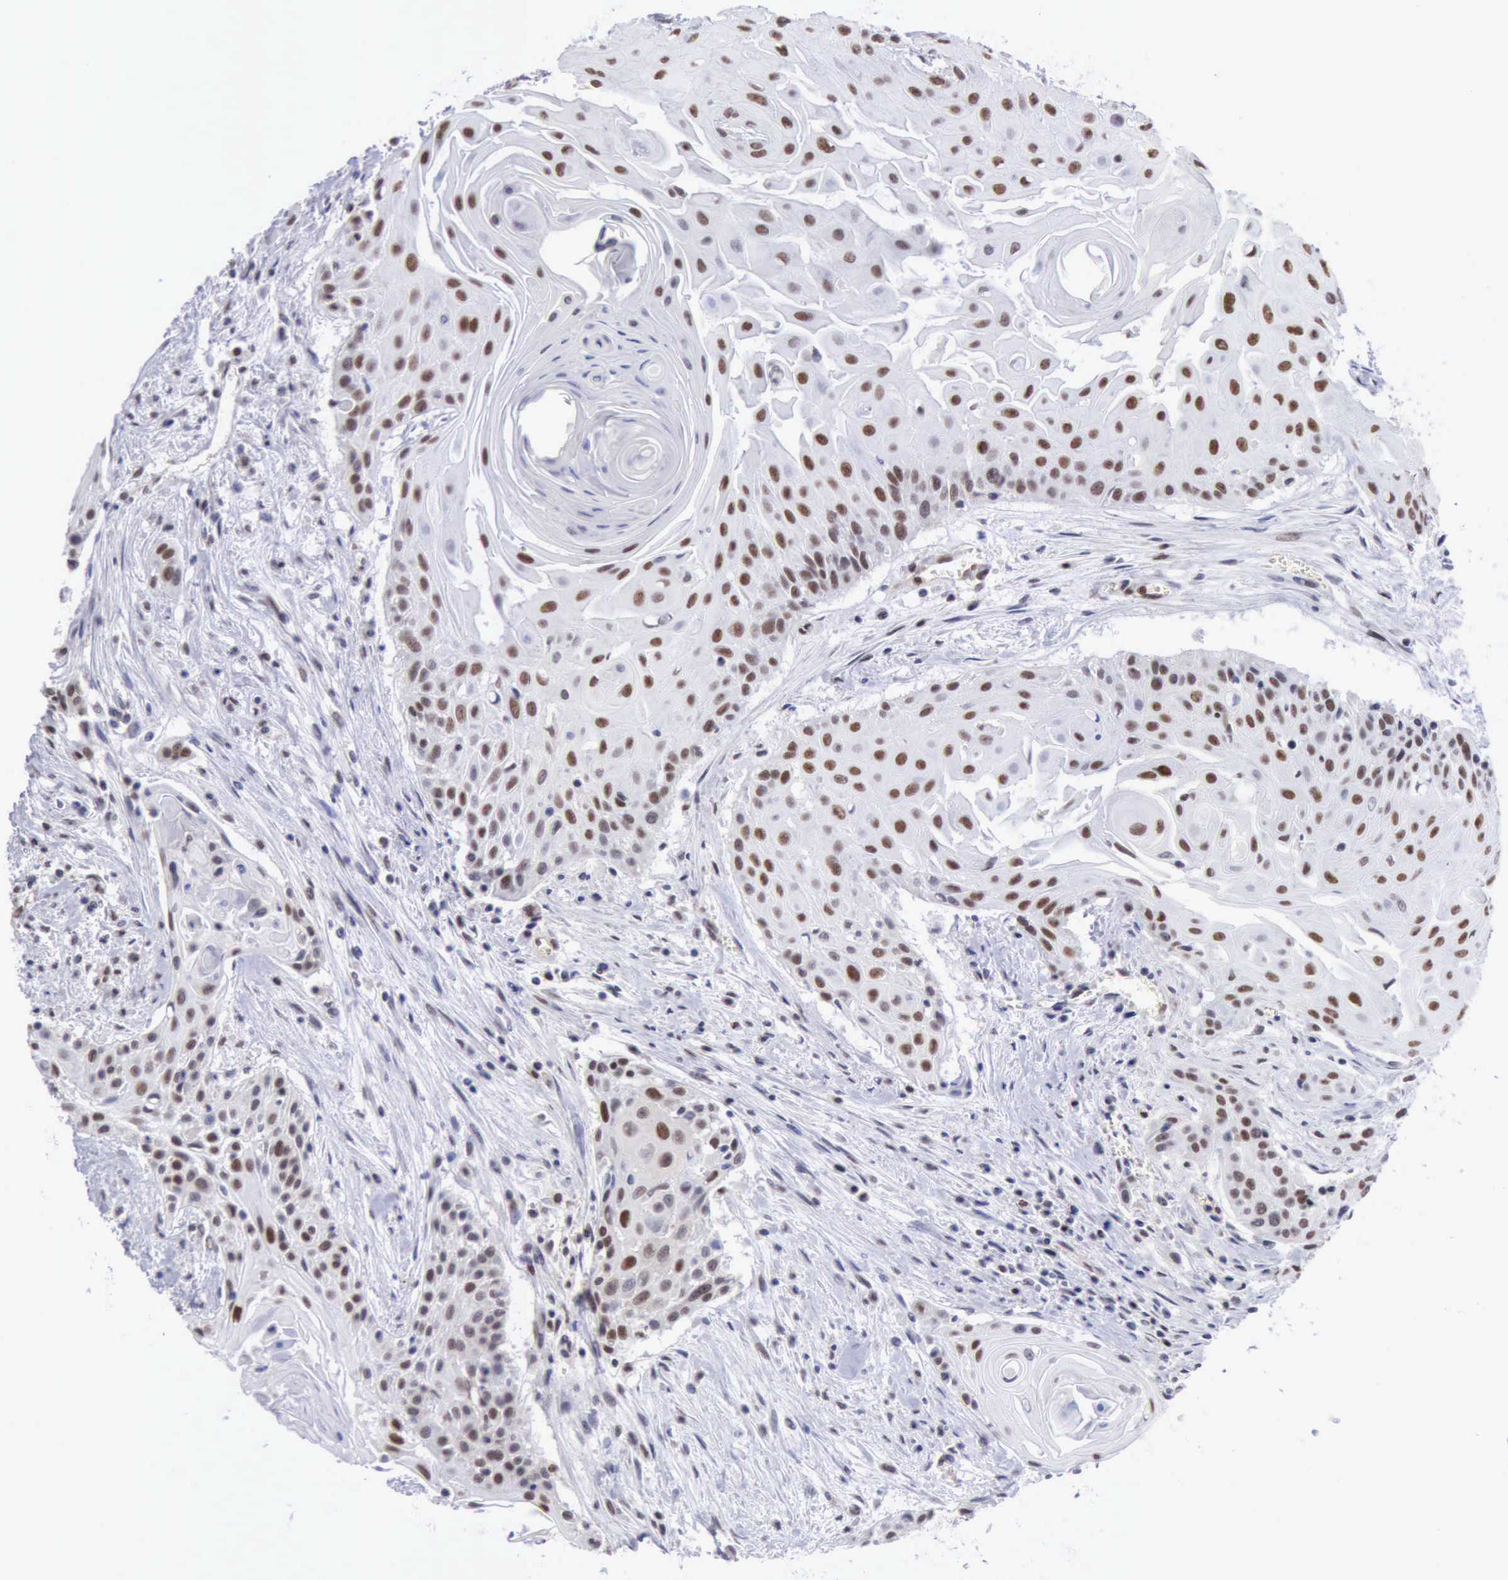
{"staining": {"intensity": "strong", "quantity": "25%-75%", "location": "nuclear"}, "tissue": "head and neck cancer", "cell_type": "Tumor cells", "image_type": "cancer", "snomed": [{"axis": "morphology", "description": "Squamous cell carcinoma, NOS"}, {"axis": "morphology", "description": "Squamous cell carcinoma, metastatic, NOS"}, {"axis": "topography", "description": "Lymph node"}, {"axis": "topography", "description": "Salivary gland"}, {"axis": "topography", "description": "Head-Neck"}], "caption": "A micrograph of human squamous cell carcinoma (head and neck) stained for a protein demonstrates strong nuclear brown staining in tumor cells.", "gene": "ERCC4", "patient": {"sex": "female", "age": 74}}